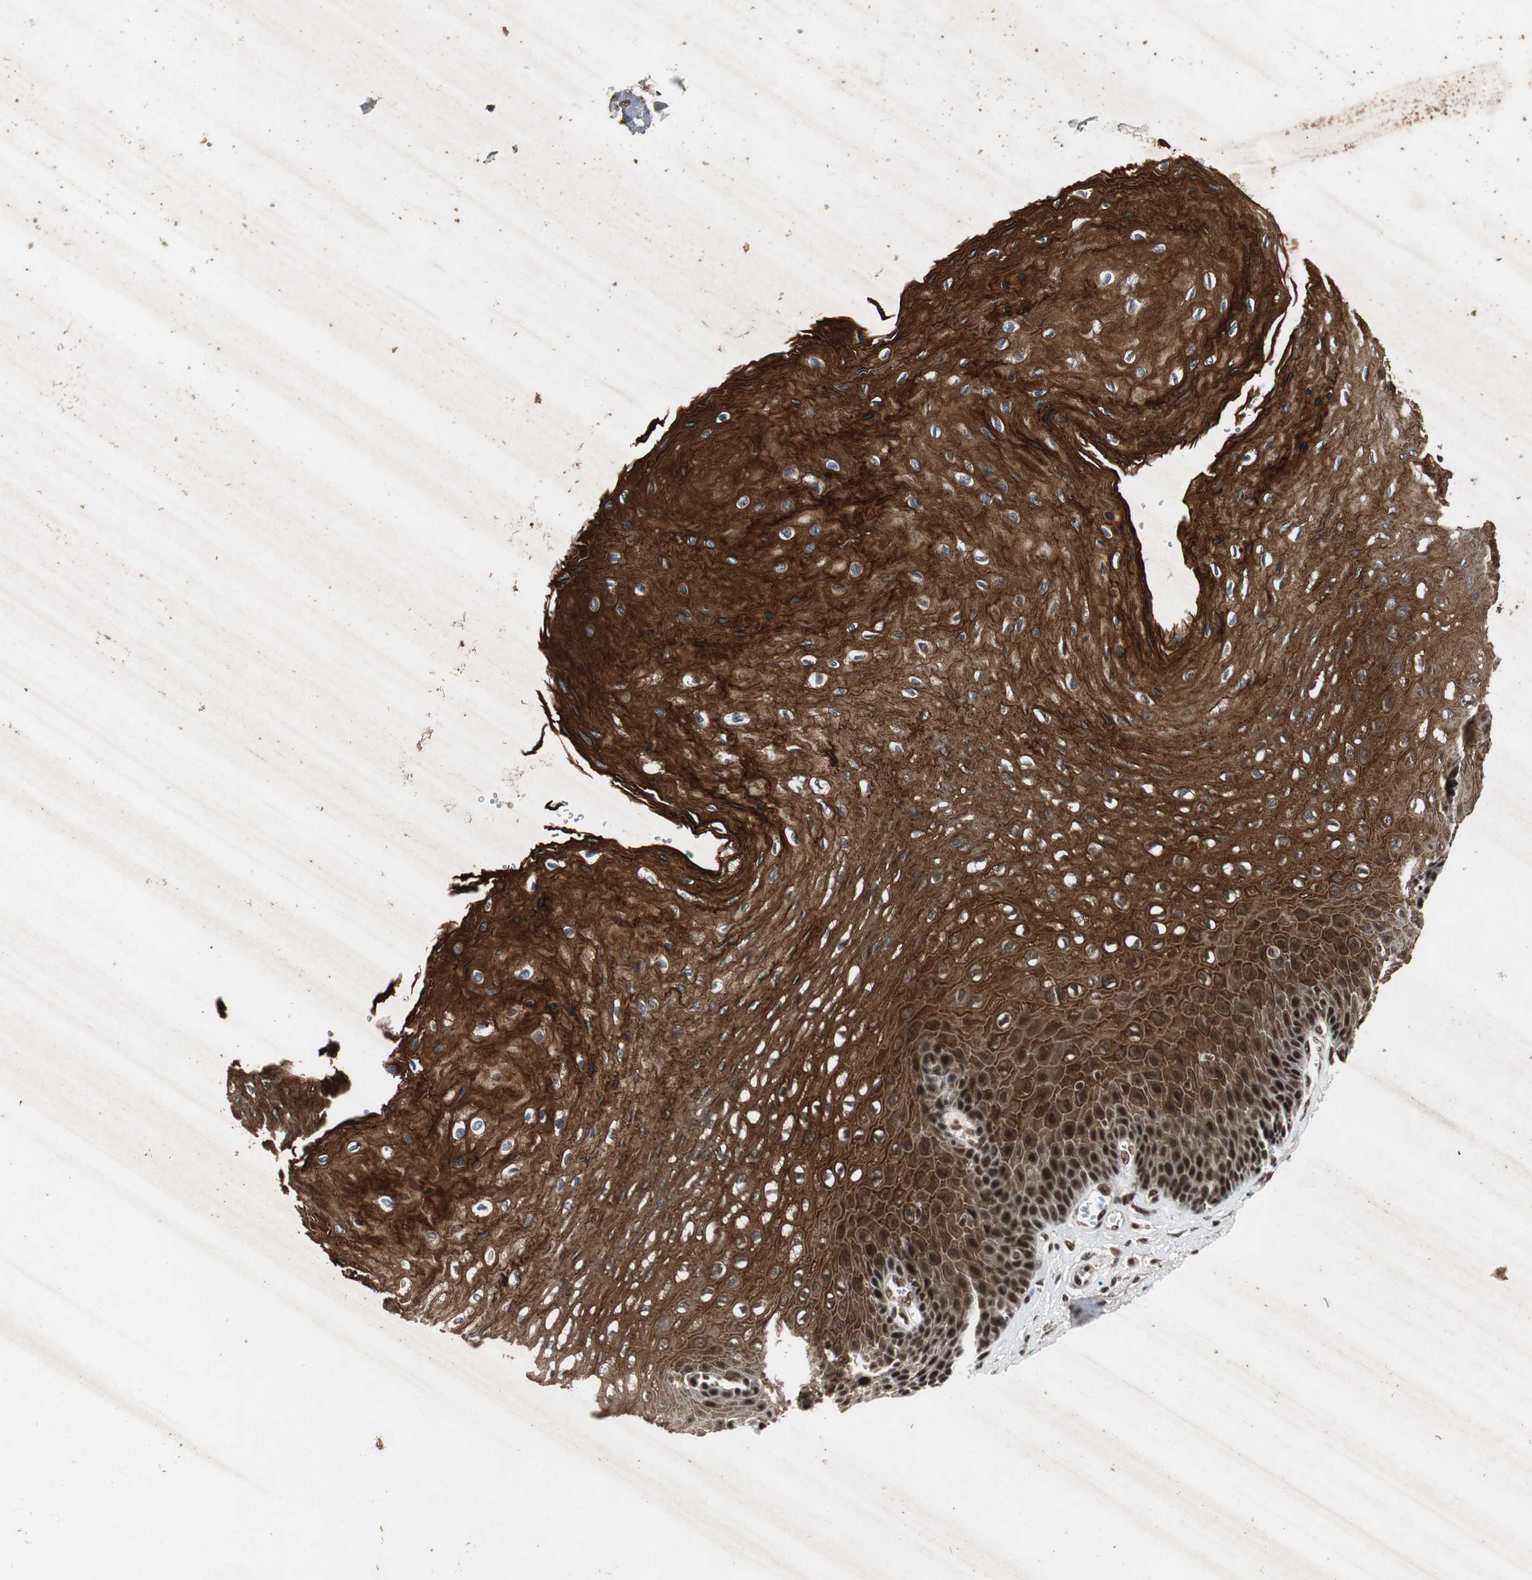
{"staining": {"intensity": "strong", "quantity": ">75%", "location": "cytoplasmic/membranous,nuclear"}, "tissue": "esophagus", "cell_type": "Squamous epithelial cells", "image_type": "normal", "snomed": [{"axis": "morphology", "description": "Normal tissue, NOS"}, {"axis": "topography", "description": "Esophagus"}], "caption": "High-power microscopy captured an immunohistochemistry histopathology image of normal esophagus, revealing strong cytoplasmic/membranous,nuclear expression in approximately >75% of squamous epithelial cells.", "gene": "TAF5", "patient": {"sex": "female", "age": 72}}